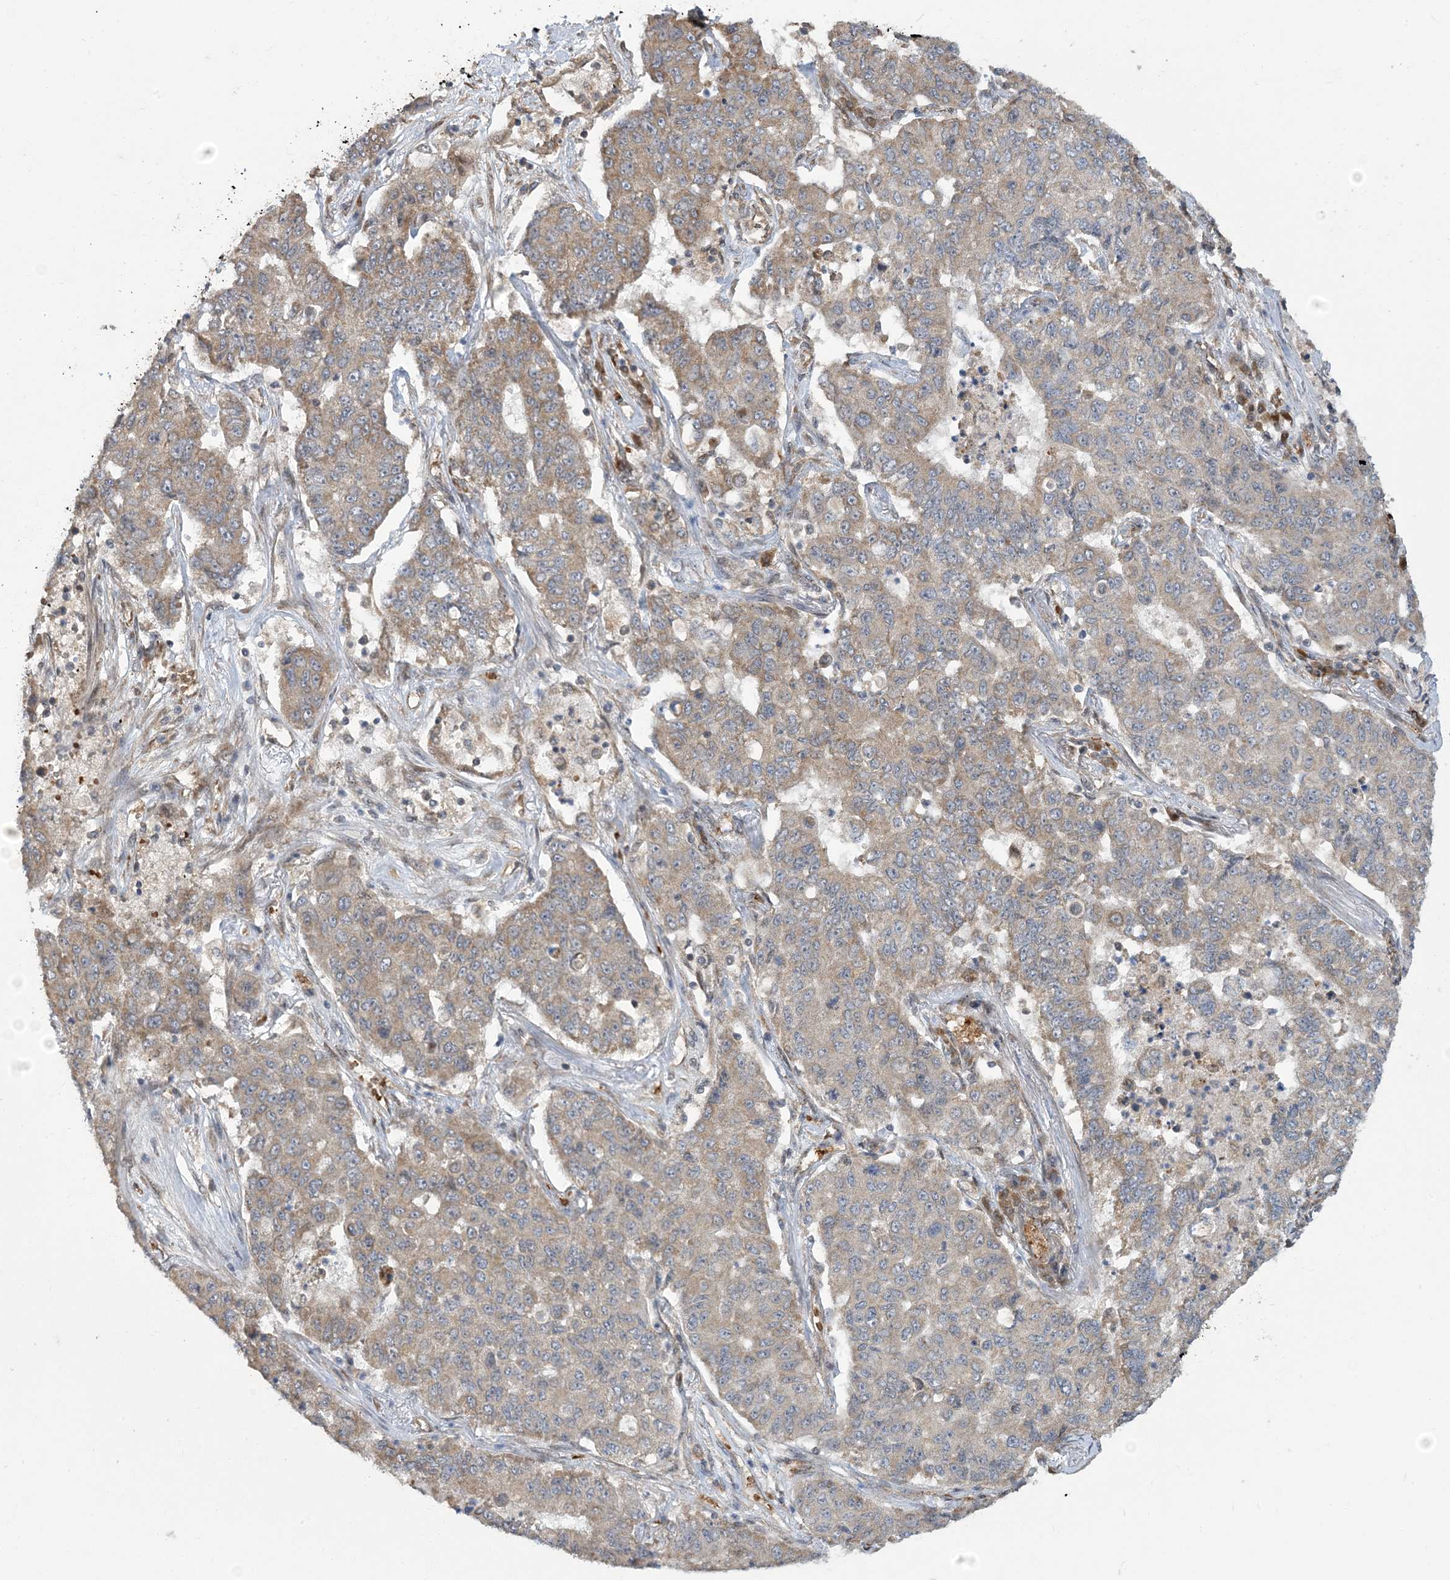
{"staining": {"intensity": "moderate", "quantity": ">75%", "location": "cytoplasmic/membranous"}, "tissue": "lung cancer", "cell_type": "Tumor cells", "image_type": "cancer", "snomed": [{"axis": "morphology", "description": "Squamous cell carcinoma, NOS"}, {"axis": "topography", "description": "Lung"}], "caption": "Protein analysis of lung squamous cell carcinoma tissue demonstrates moderate cytoplasmic/membranous expression in about >75% of tumor cells. Nuclei are stained in blue.", "gene": "ERI2", "patient": {"sex": "male", "age": 74}}